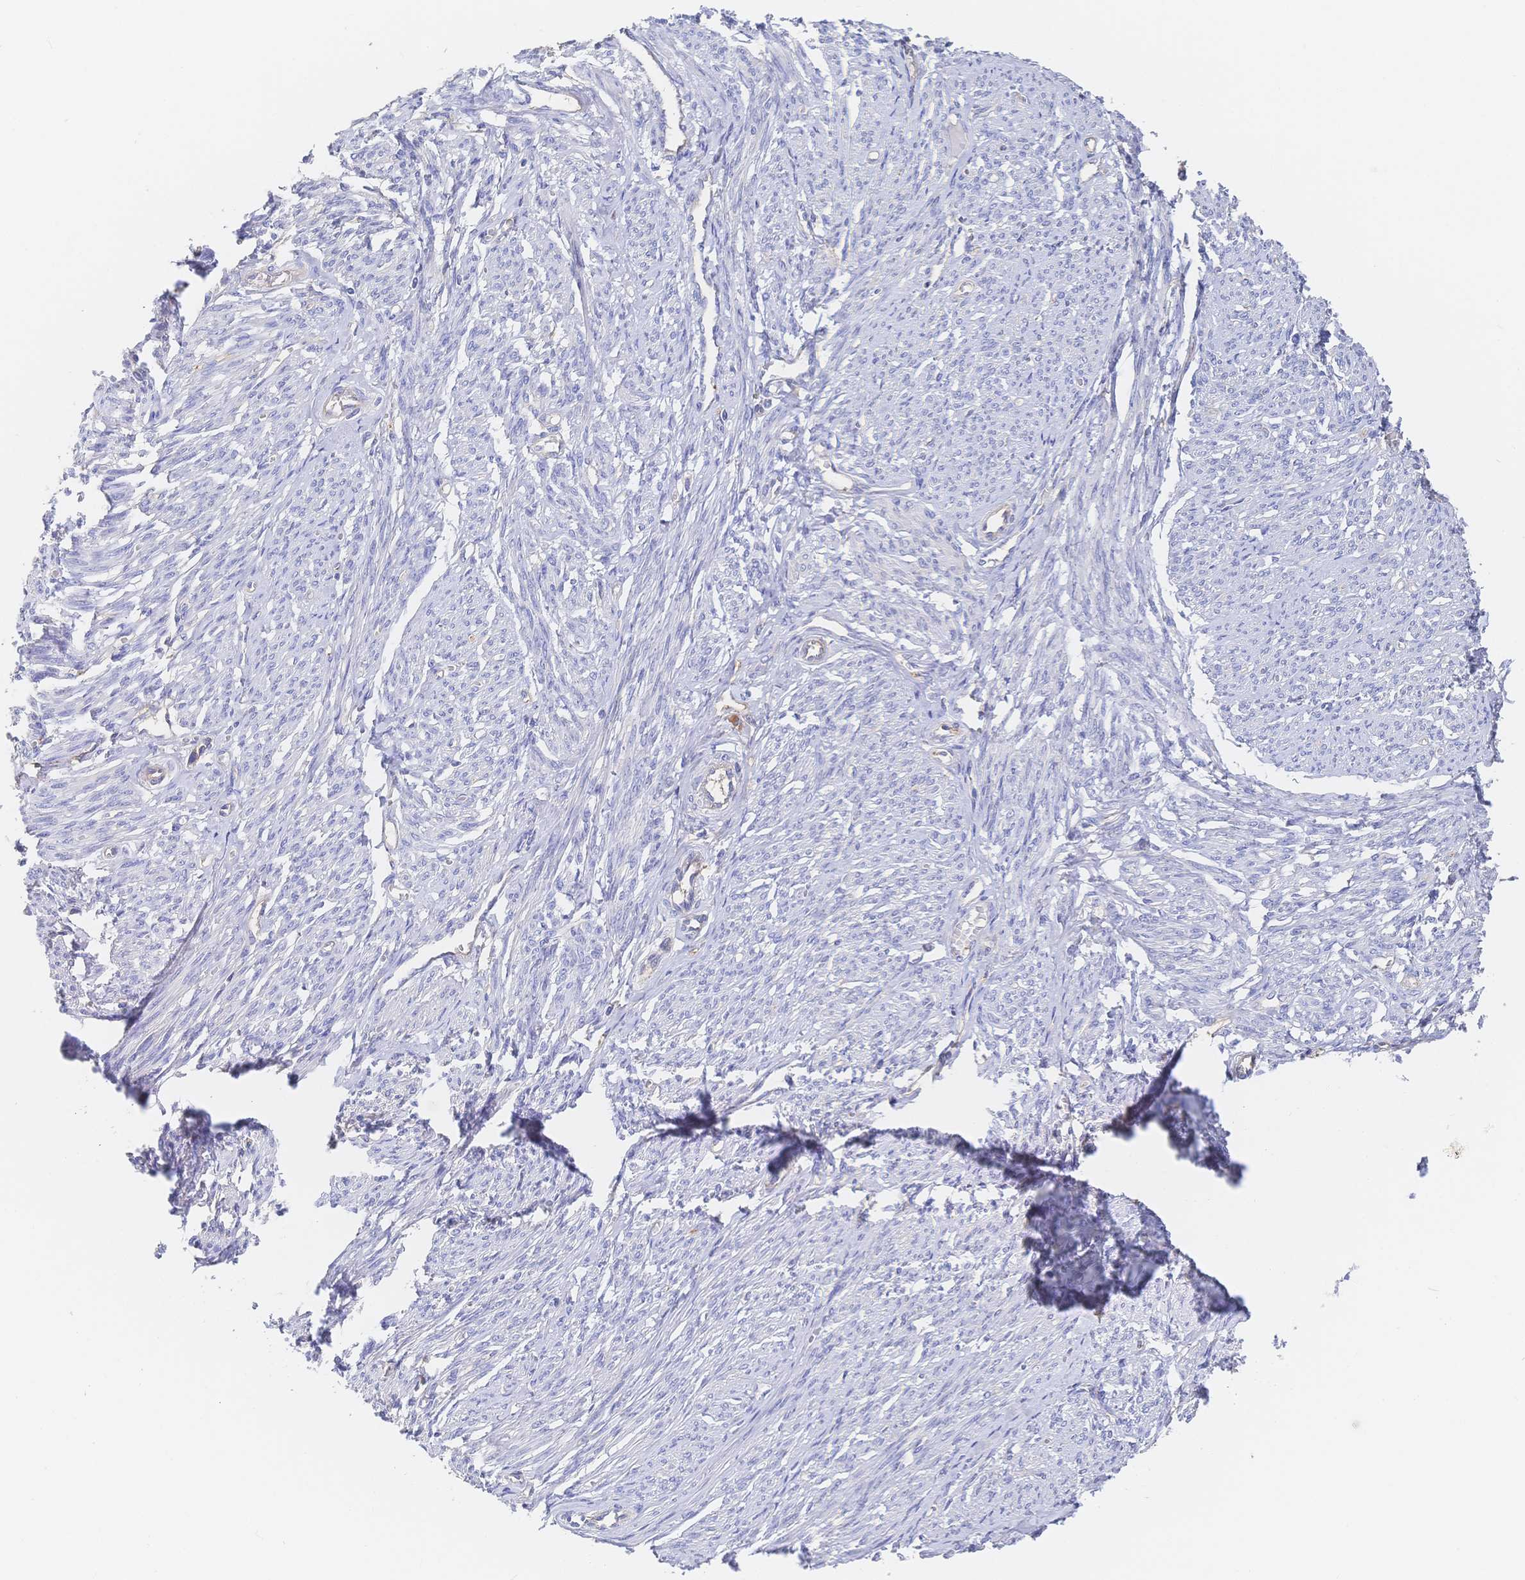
{"staining": {"intensity": "negative", "quantity": "none", "location": "none"}, "tissue": "smooth muscle", "cell_type": "Smooth muscle cells", "image_type": "normal", "snomed": [{"axis": "morphology", "description": "Normal tissue, NOS"}, {"axis": "topography", "description": "Smooth muscle"}], "caption": "High magnification brightfield microscopy of benign smooth muscle stained with DAB (brown) and counterstained with hematoxylin (blue): smooth muscle cells show no significant expression. The staining is performed using DAB (3,3'-diaminobenzidine) brown chromogen with nuclei counter-stained in using hematoxylin.", "gene": "F11R", "patient": {"sex": "female", "age": 65}}